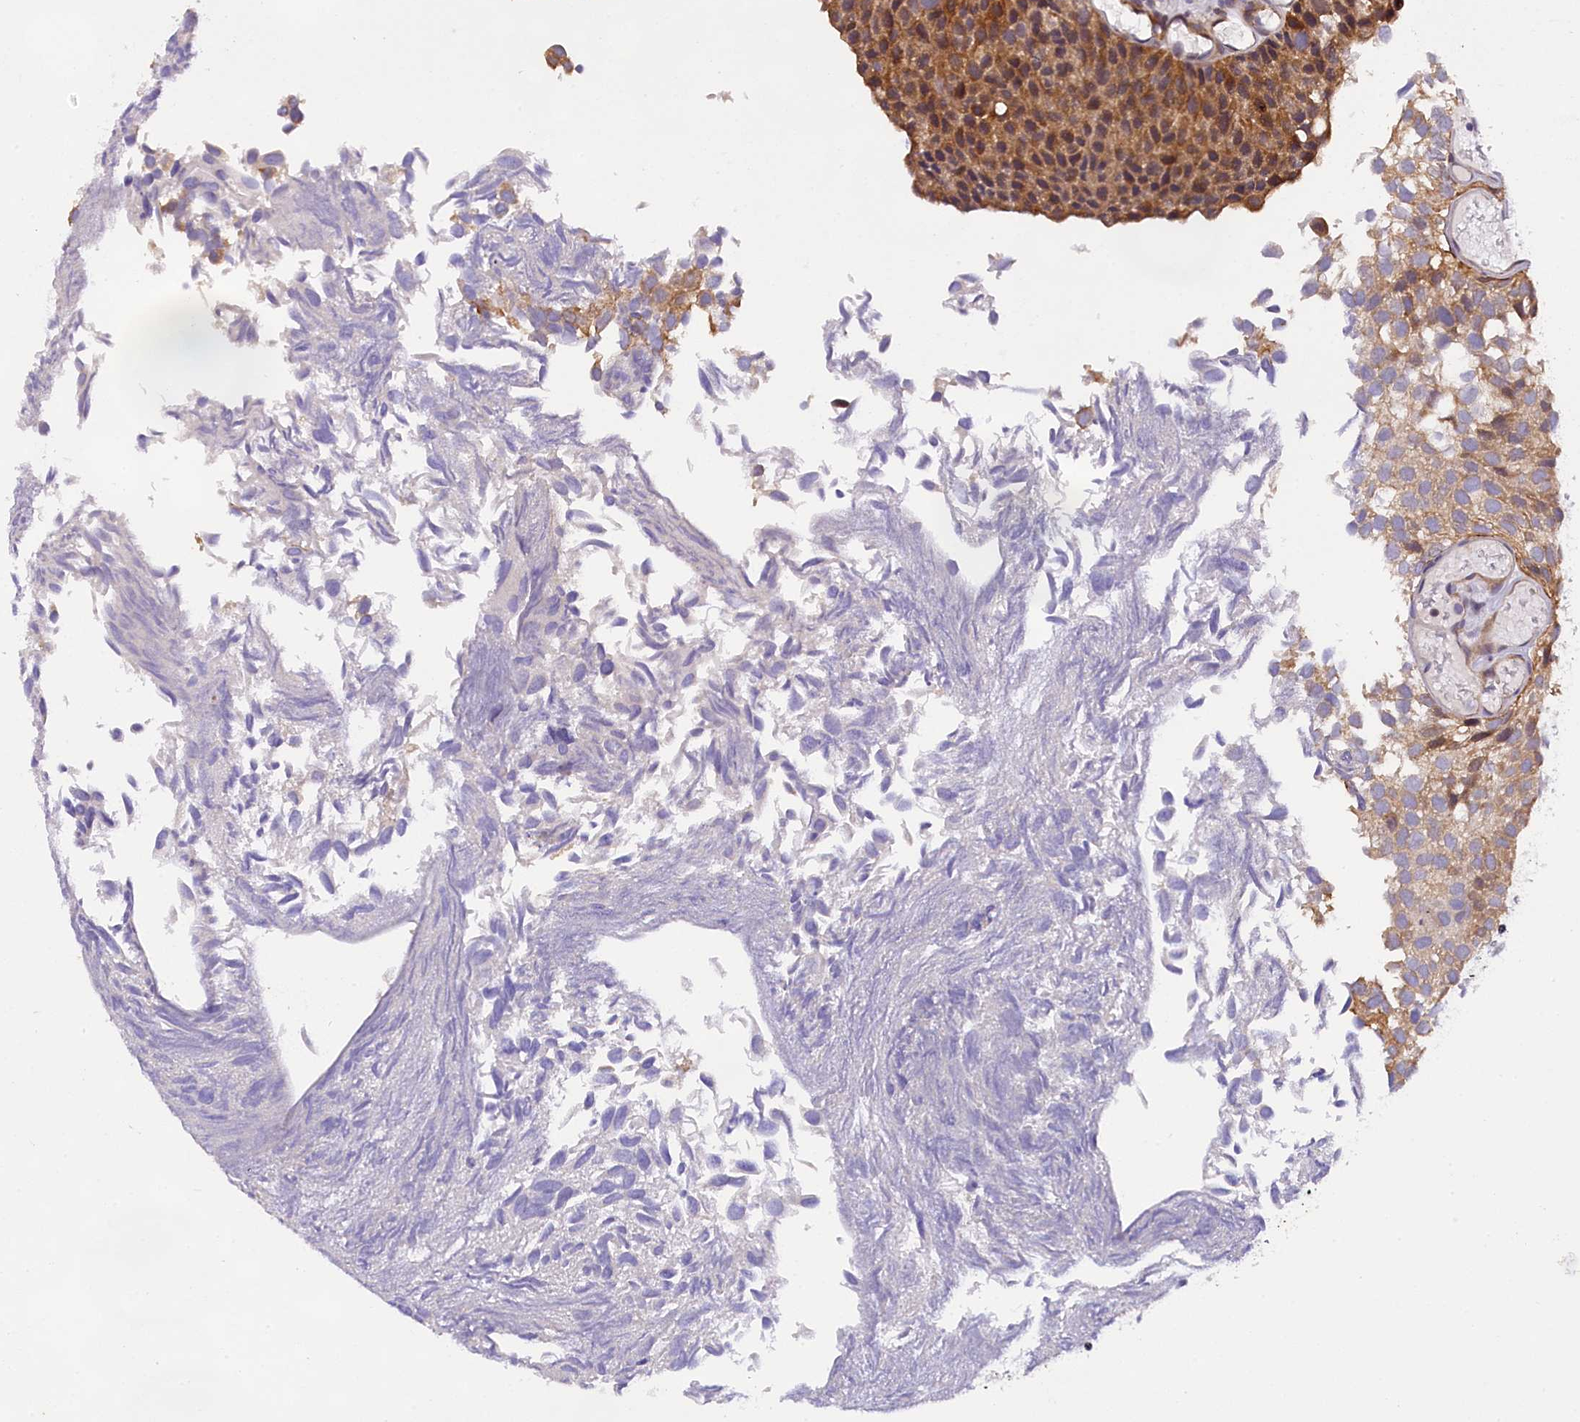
{"staining": {"intensity": "moderate", "quantity": "<25%", "location": "cytoplasmic/membranous"}, "tissue": "urothelial cancer", "cell_type": "Tumor cells", "image_type": "cancer", "snomed": [{"axis": "morphology", "description": "Urothelial carcinoma, Low grade"}, {"axis": "topography", "description": "Urinary bladder"}], "caption": "This histopathology image displays immunohistochemistry (IHC) staining of human urothelial carcinoma (low-grade), with low moderate cytoplasmic/membranous staining in about <25% of tumor cells.", "gene": "SP4", "patient": {"sex": "male", "age": 89}}